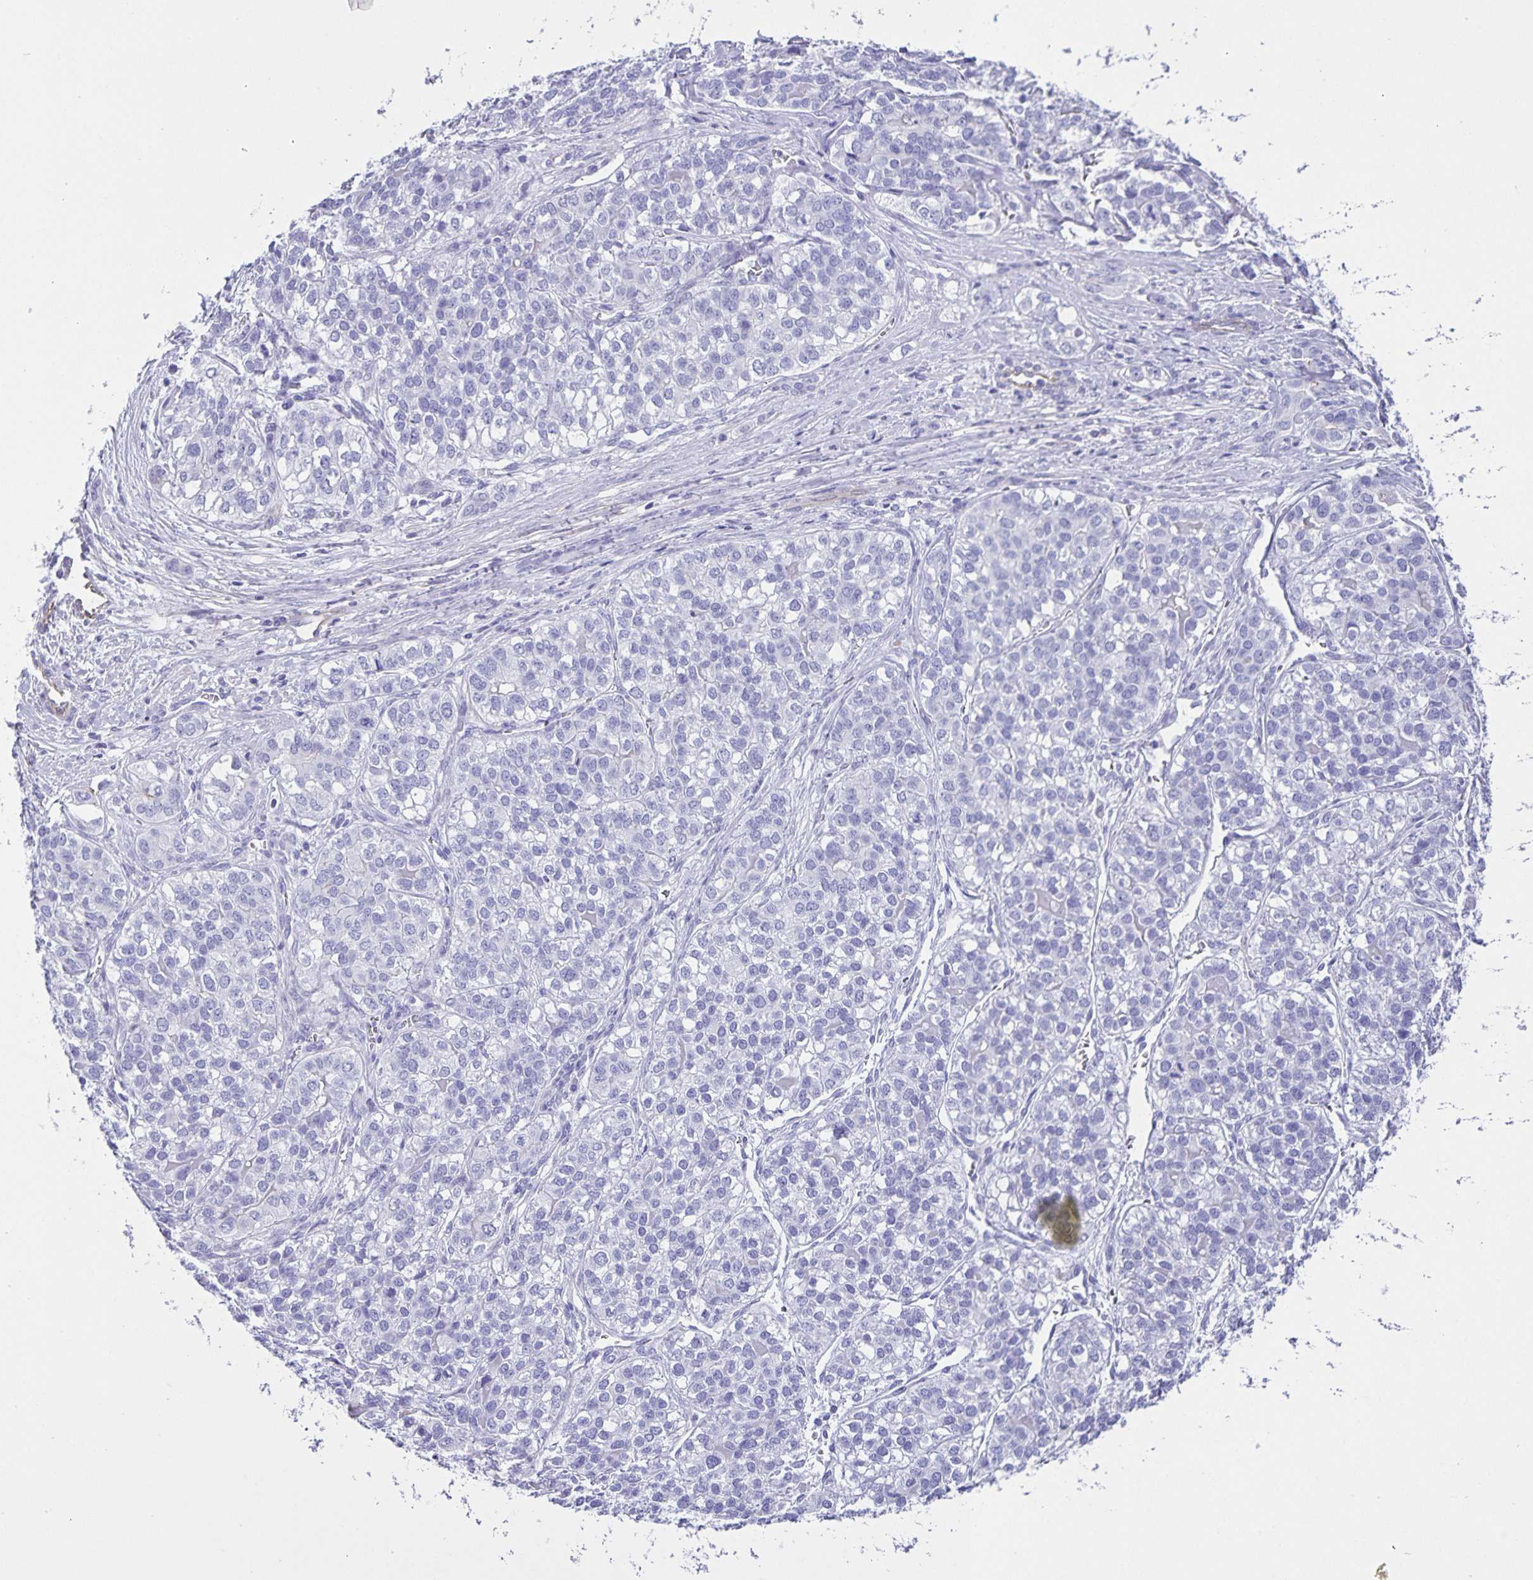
{"staining": {"intensity": "negative", "quantity": "none", "location": "none"}, "tissue": "liver cancer", "cell_type": "Tumor cells", "image_type": "cancer", "snomed": [{"axis": "morphology", "description": "Cholangiocarcinoma"}, {"axis": "topography", "description": "Liver"}], "caption": "Immunohistochemistry (IHC) photomicrograph of neoplastic tissue: human liver cancer stained with DAB demonstrates no significant protein expression in tumor cells.", "gene": "UBQLN3", "patient": {"sex": "male", "age": 56}}